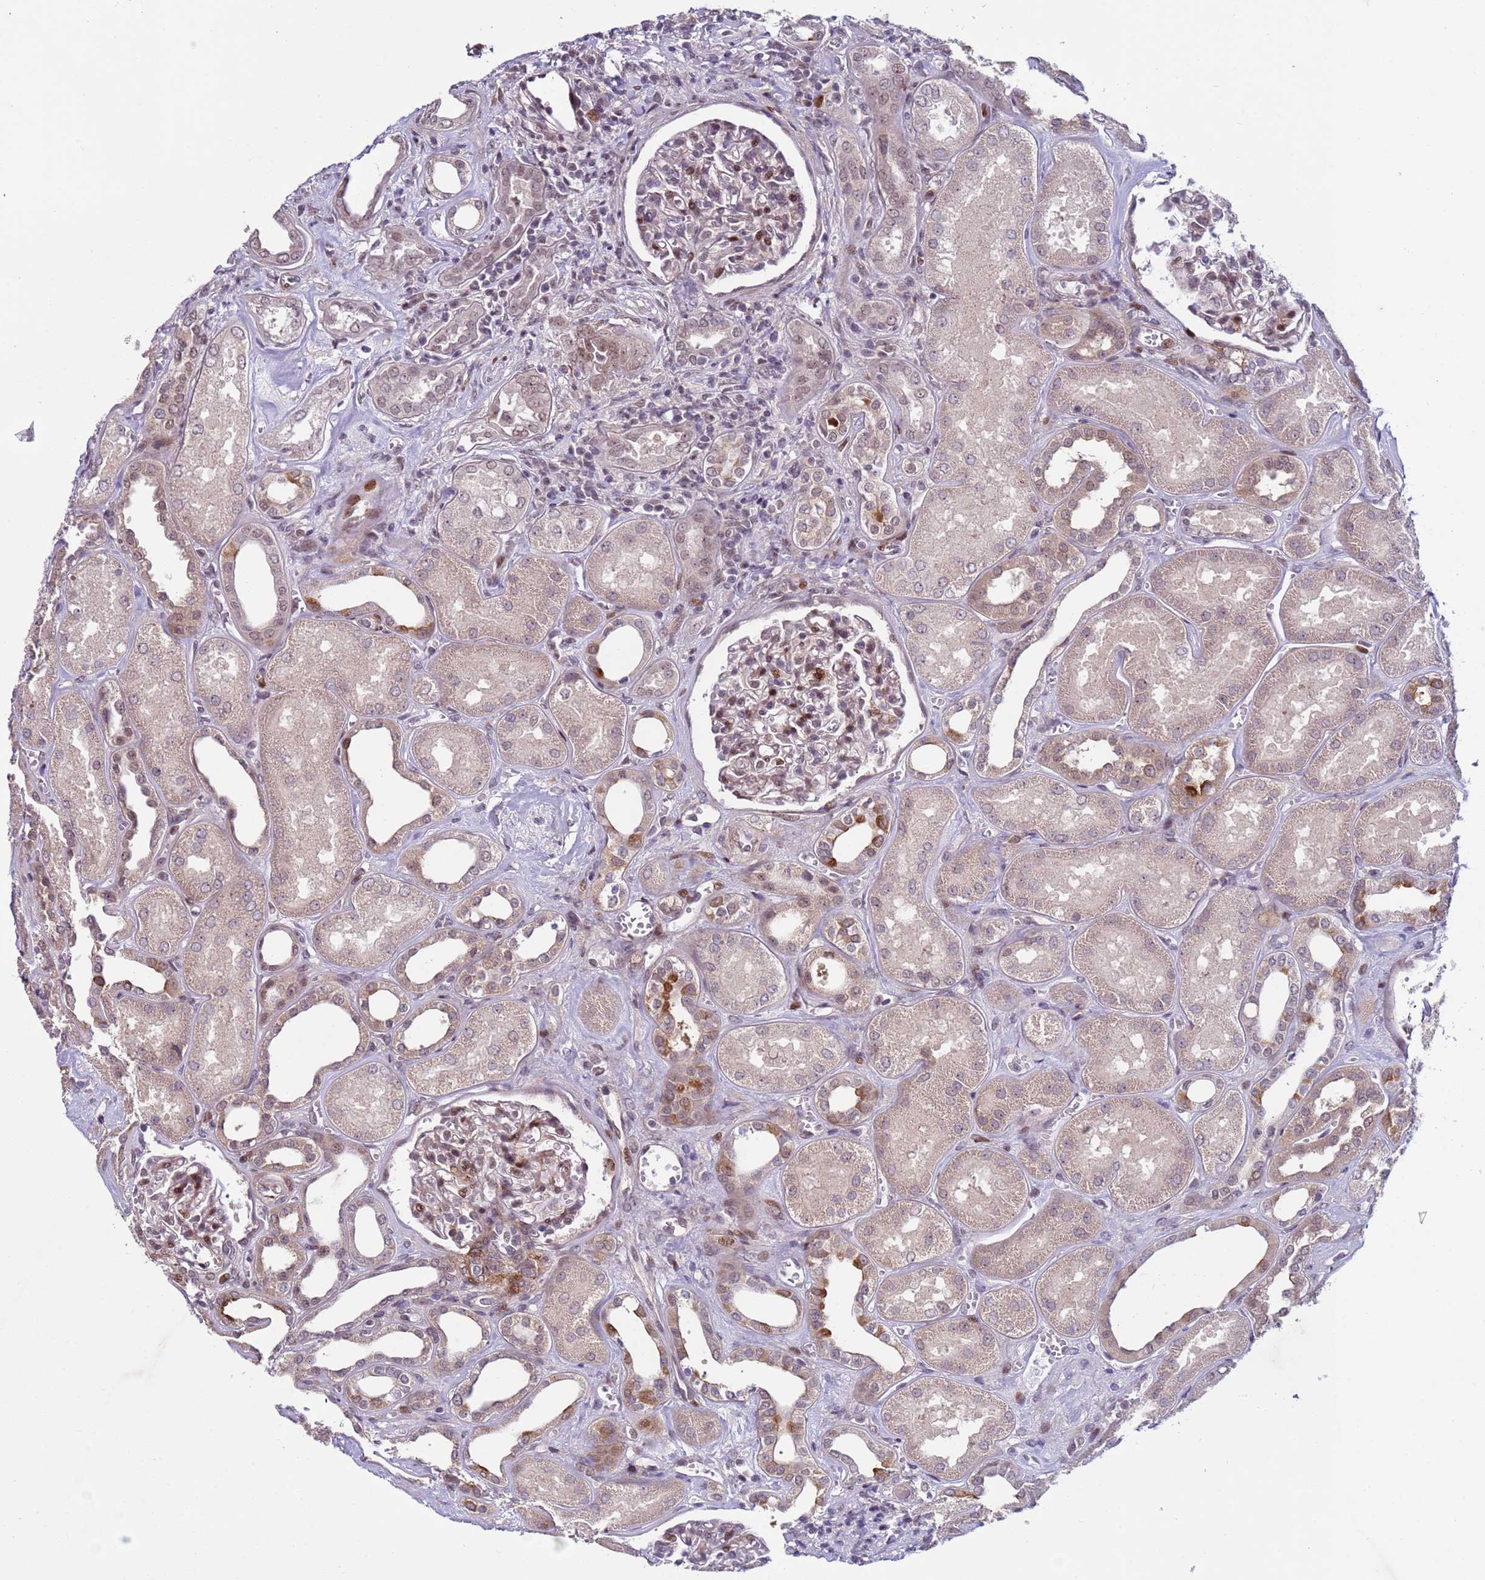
{"staining": {"intensity": "moderate", "quantity": "<25%", "location": "nuclear"}, "tissue": "kidney", "cell_type": "Cells in glomeruli", "image_type": "normal", "snomed": [{"axis": "morphology", "description": "Normal tissue, NOS"}, {"axis": "morphology", "description": "Adenocarcinoma, NOS"}, {"axis": "topography", "description": "Kidney"}], "caption": "The micrograph exhibits a brown stain indicating the presence of a protein in the nuclear of cells in glomeruli in kidney.", "gene": "SHC3", "patient": {"sex": "female", "age": 68}}